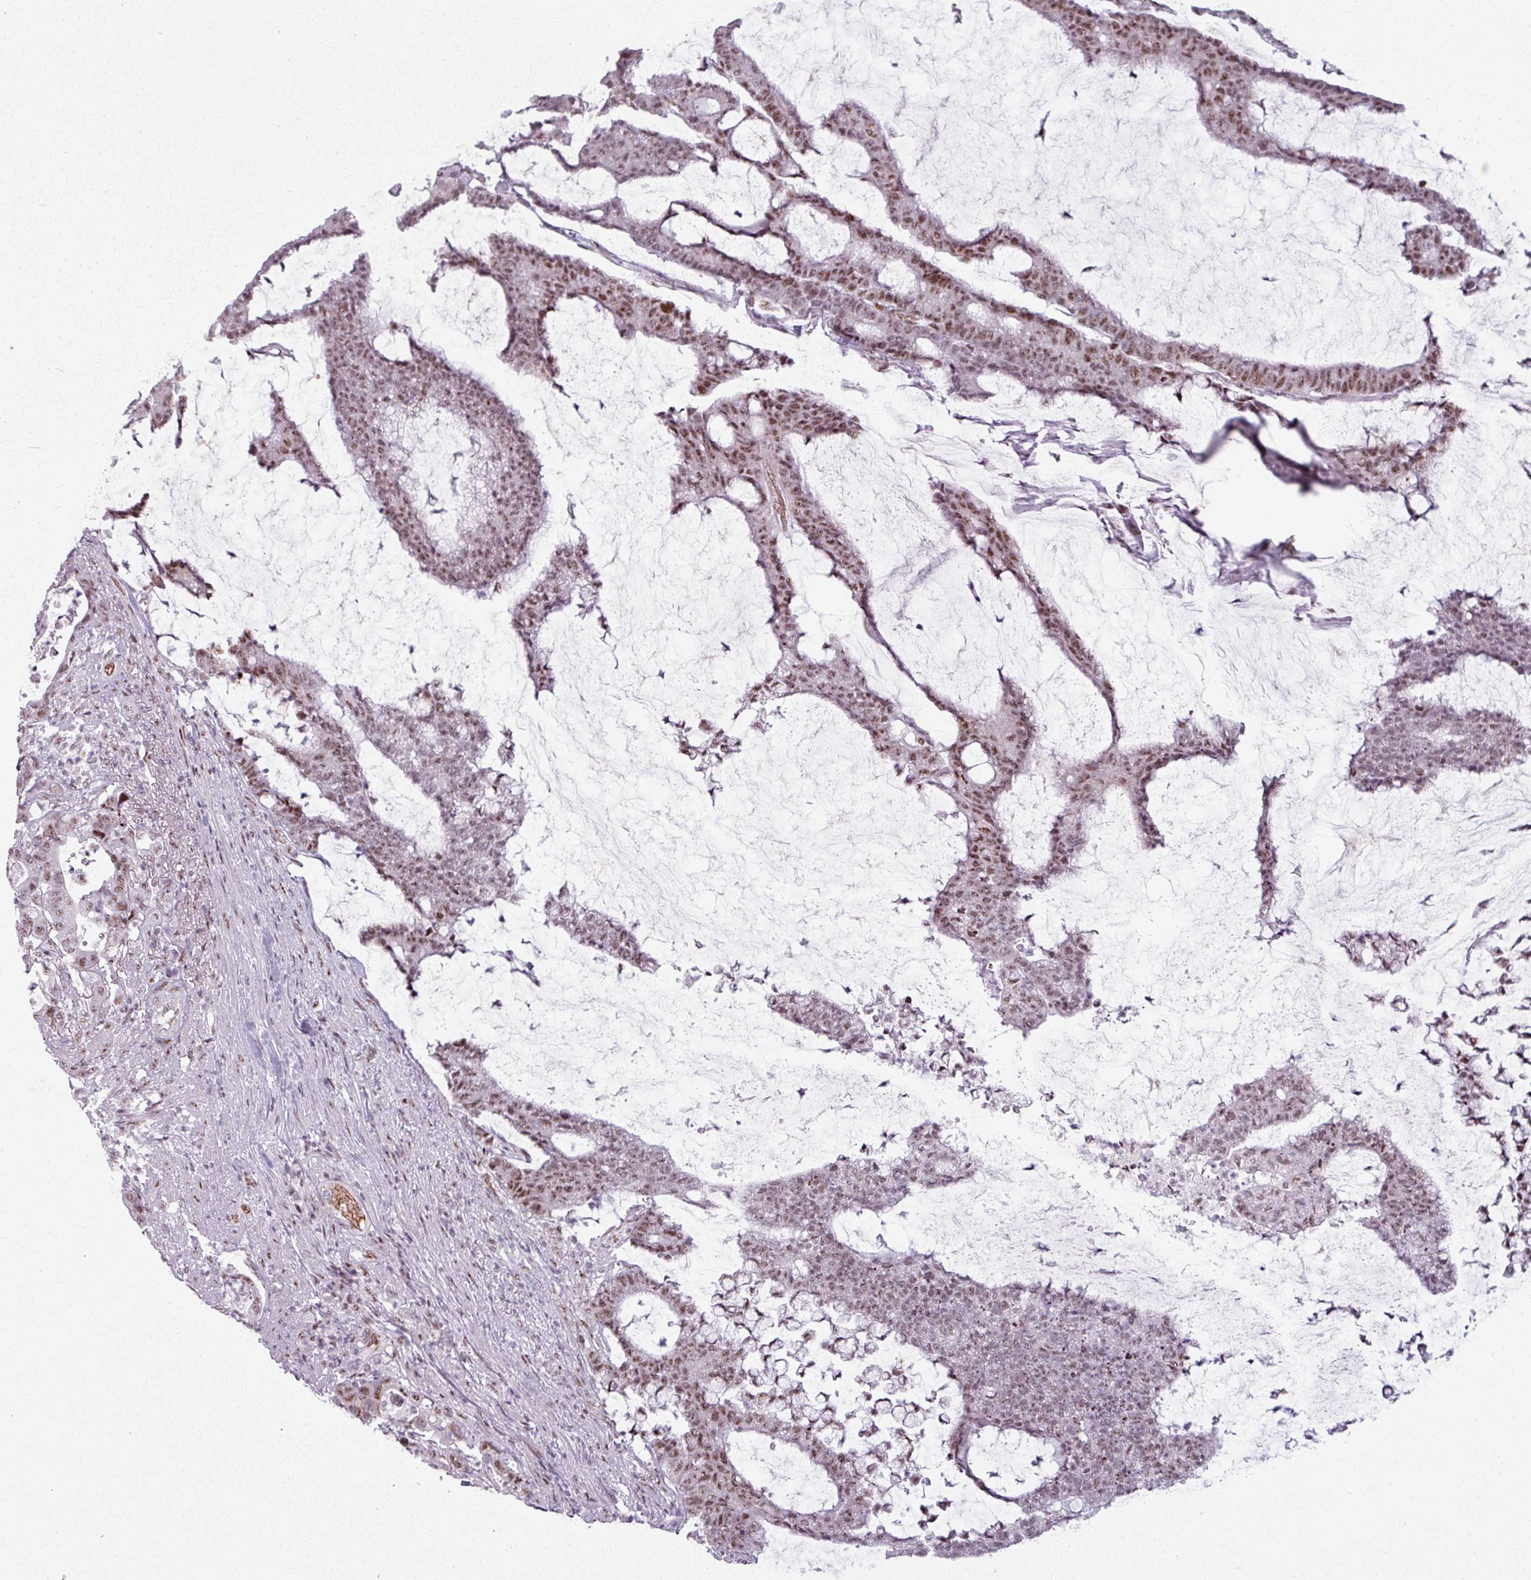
{"staining": {"intensity": "moderate", "quantity": ">75%", "location": "nuclear"}, "tissue": "colorectal cancer", "cell_type": "Tumor cells", "image_type": "cancer", "snomed": [{"axis": "morphology", "description": "Adenocarcinoma, NOS"}, {"axis": "topography", "description": "Colon"}], "caption": "A brown stain shows moderate nuclear positivity of a protein in human adenocarcinoma (colorectal) tumor cells.", "gene": "NCOR1", "patient": {"sex": "female", "age": 84}}